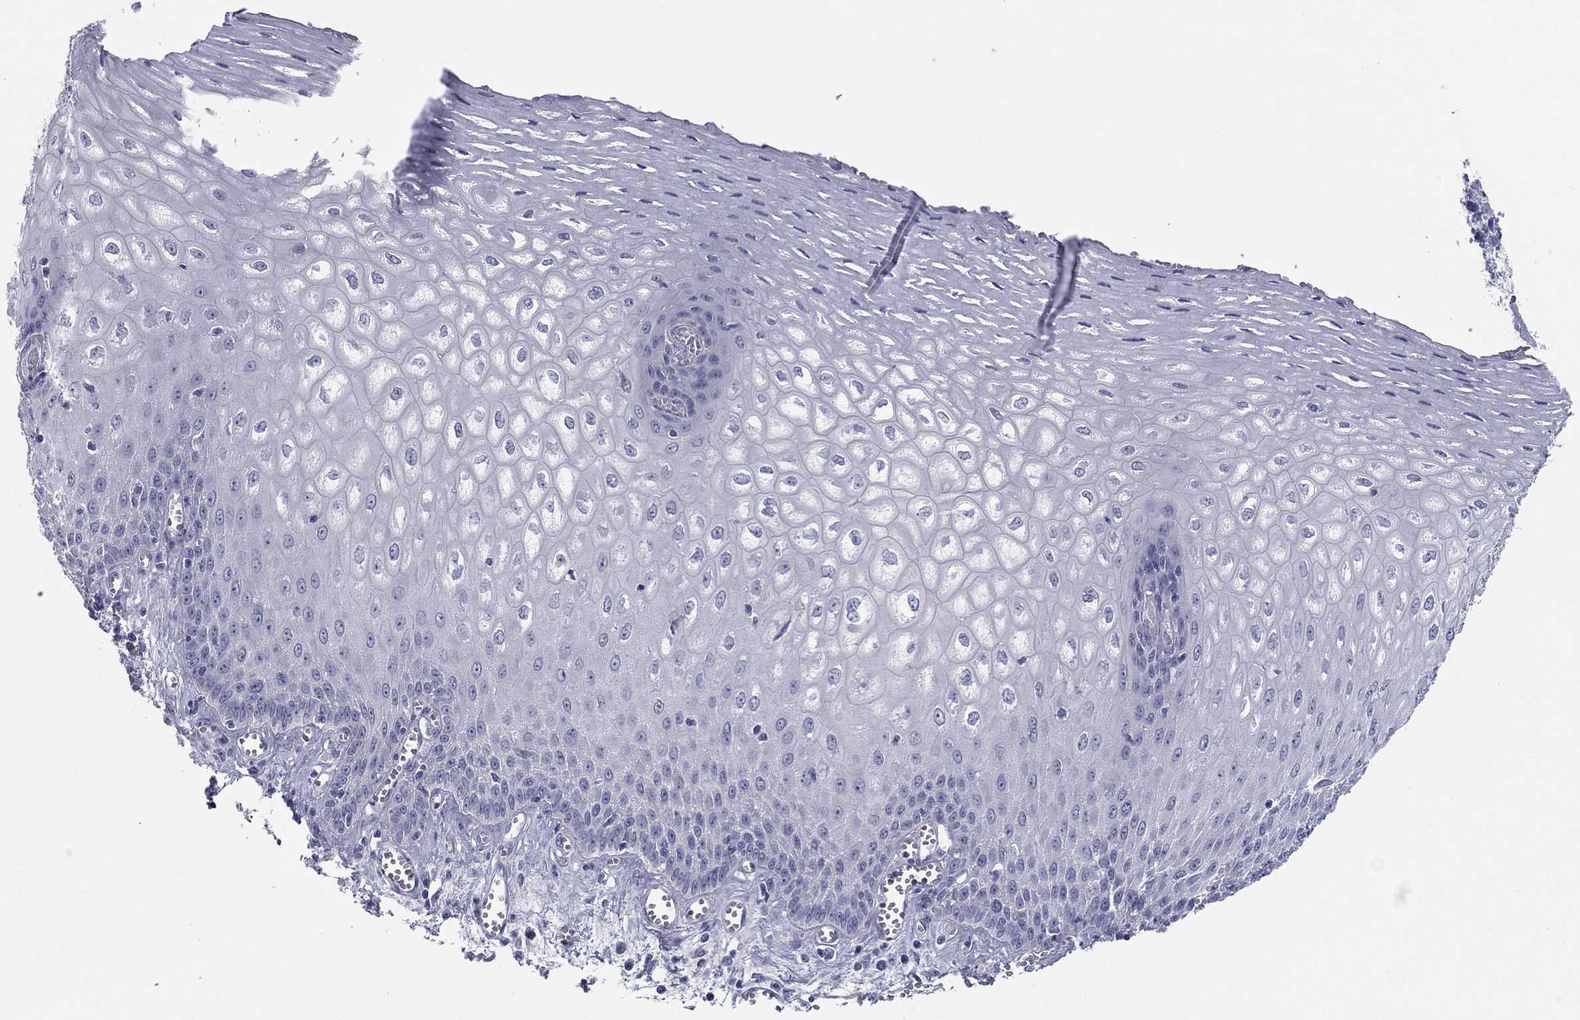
{"staining": {"intensity": "negative", "quantity": "none", "location": "none"}, "tissue": "esophagus", "cell_type": "Squamous epithelial cells", "image_type": "normal", "snomed": [{"axis": "morphology", "description": "Normal tissue, NOS"}, {"axis": "topography", "description": "Esophagus"}], "caption": "The histopathology image reveals no staining of squamous epithelial cells in benign esophagus.", "gene": "GRK7", "patient": {"sex": "male", "age": 58}}